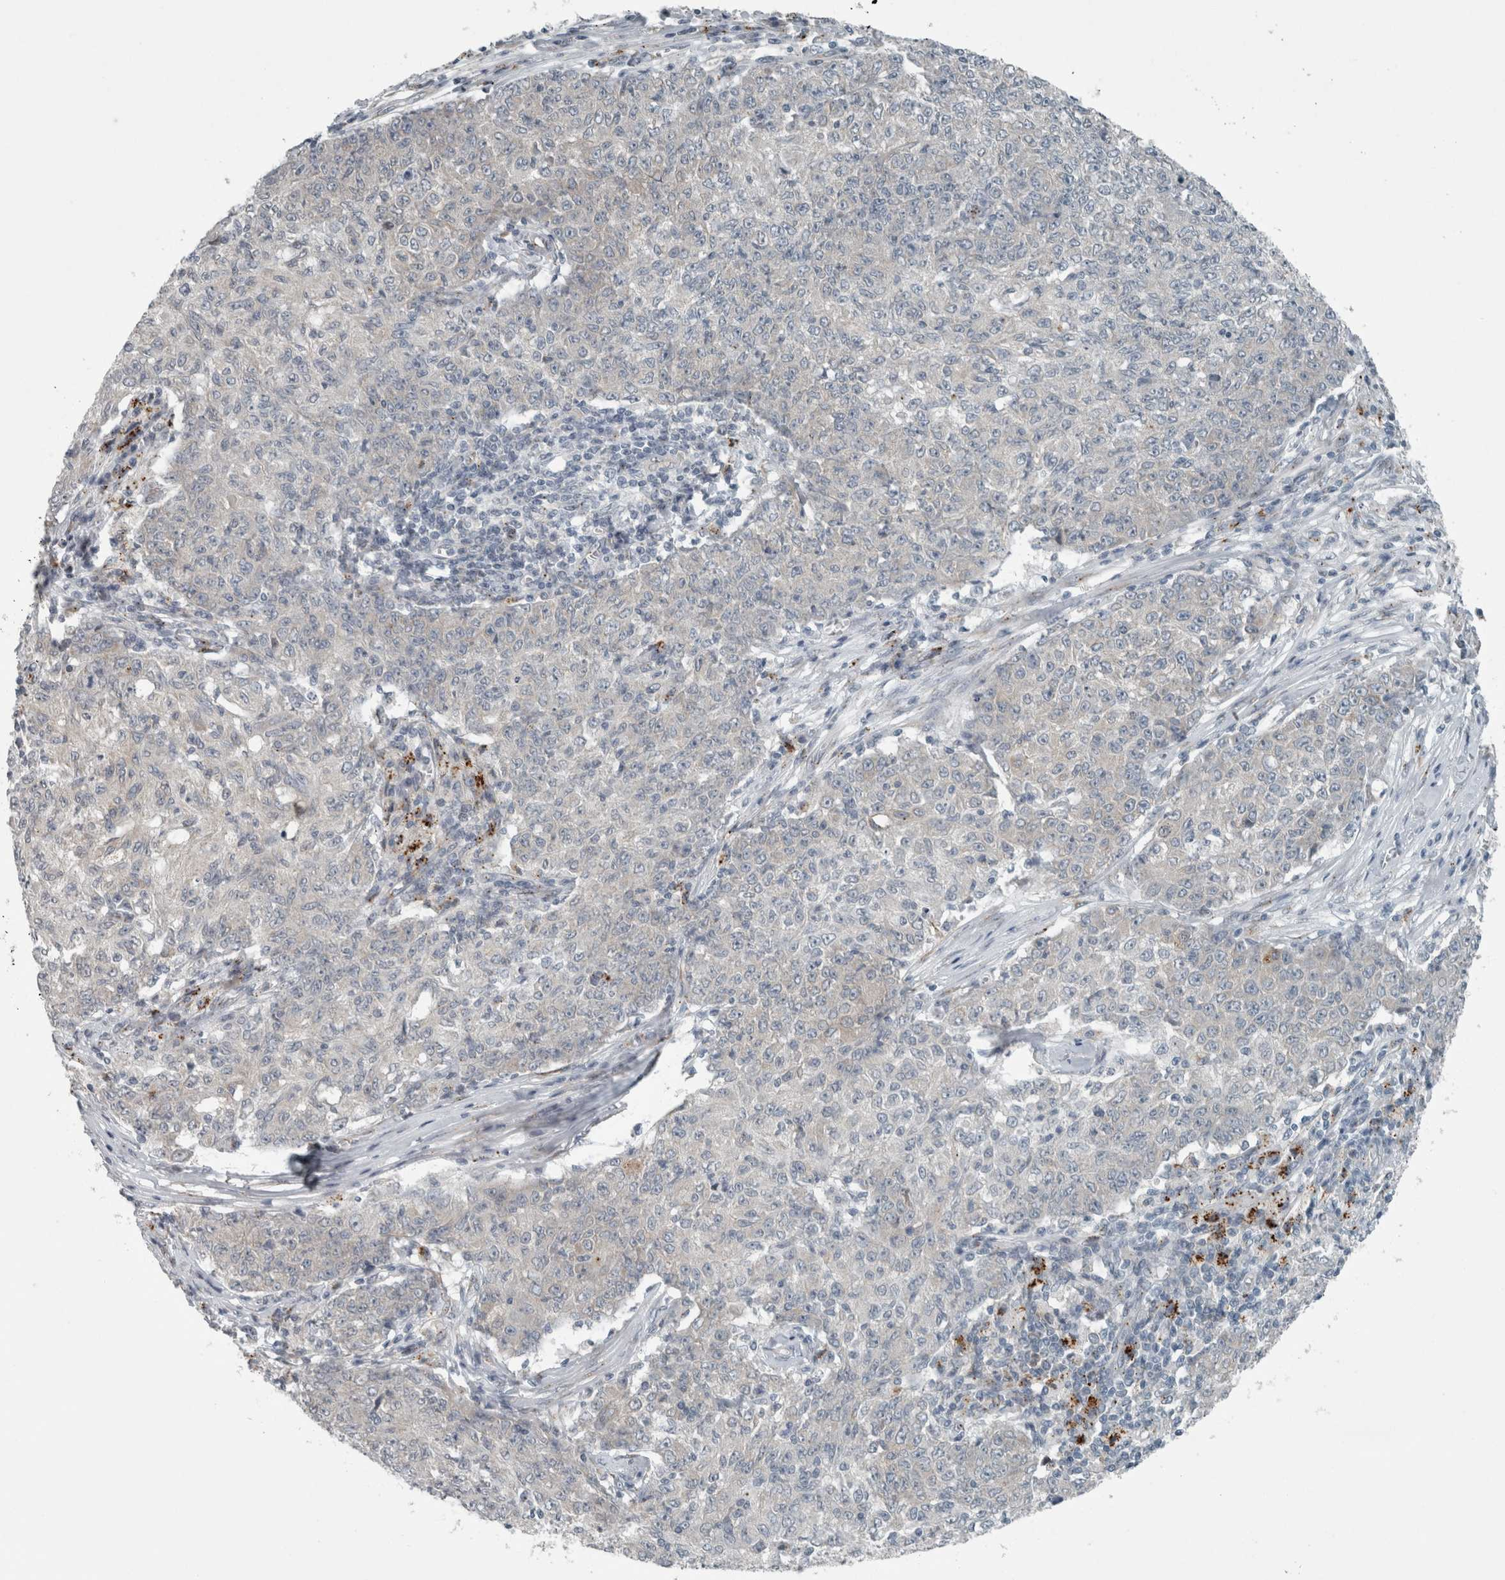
{"staining": {"intensity": "negative", "quantity": "none", "location": "none"}, "tissue": "ovarian cancer", "cell_type": "Tumor cells", "image_type": "cancer", "snomed": [{"axis": "morphology", "description": "Carcinoma, endometroid"}, {"axis": "topography", "description": "Ovary"}], "caption": "There is no significant positivity in tumor cells of ovarian cancer.", "gene": "KIF1C", "patient": {"sex": "female", "age": 42}}